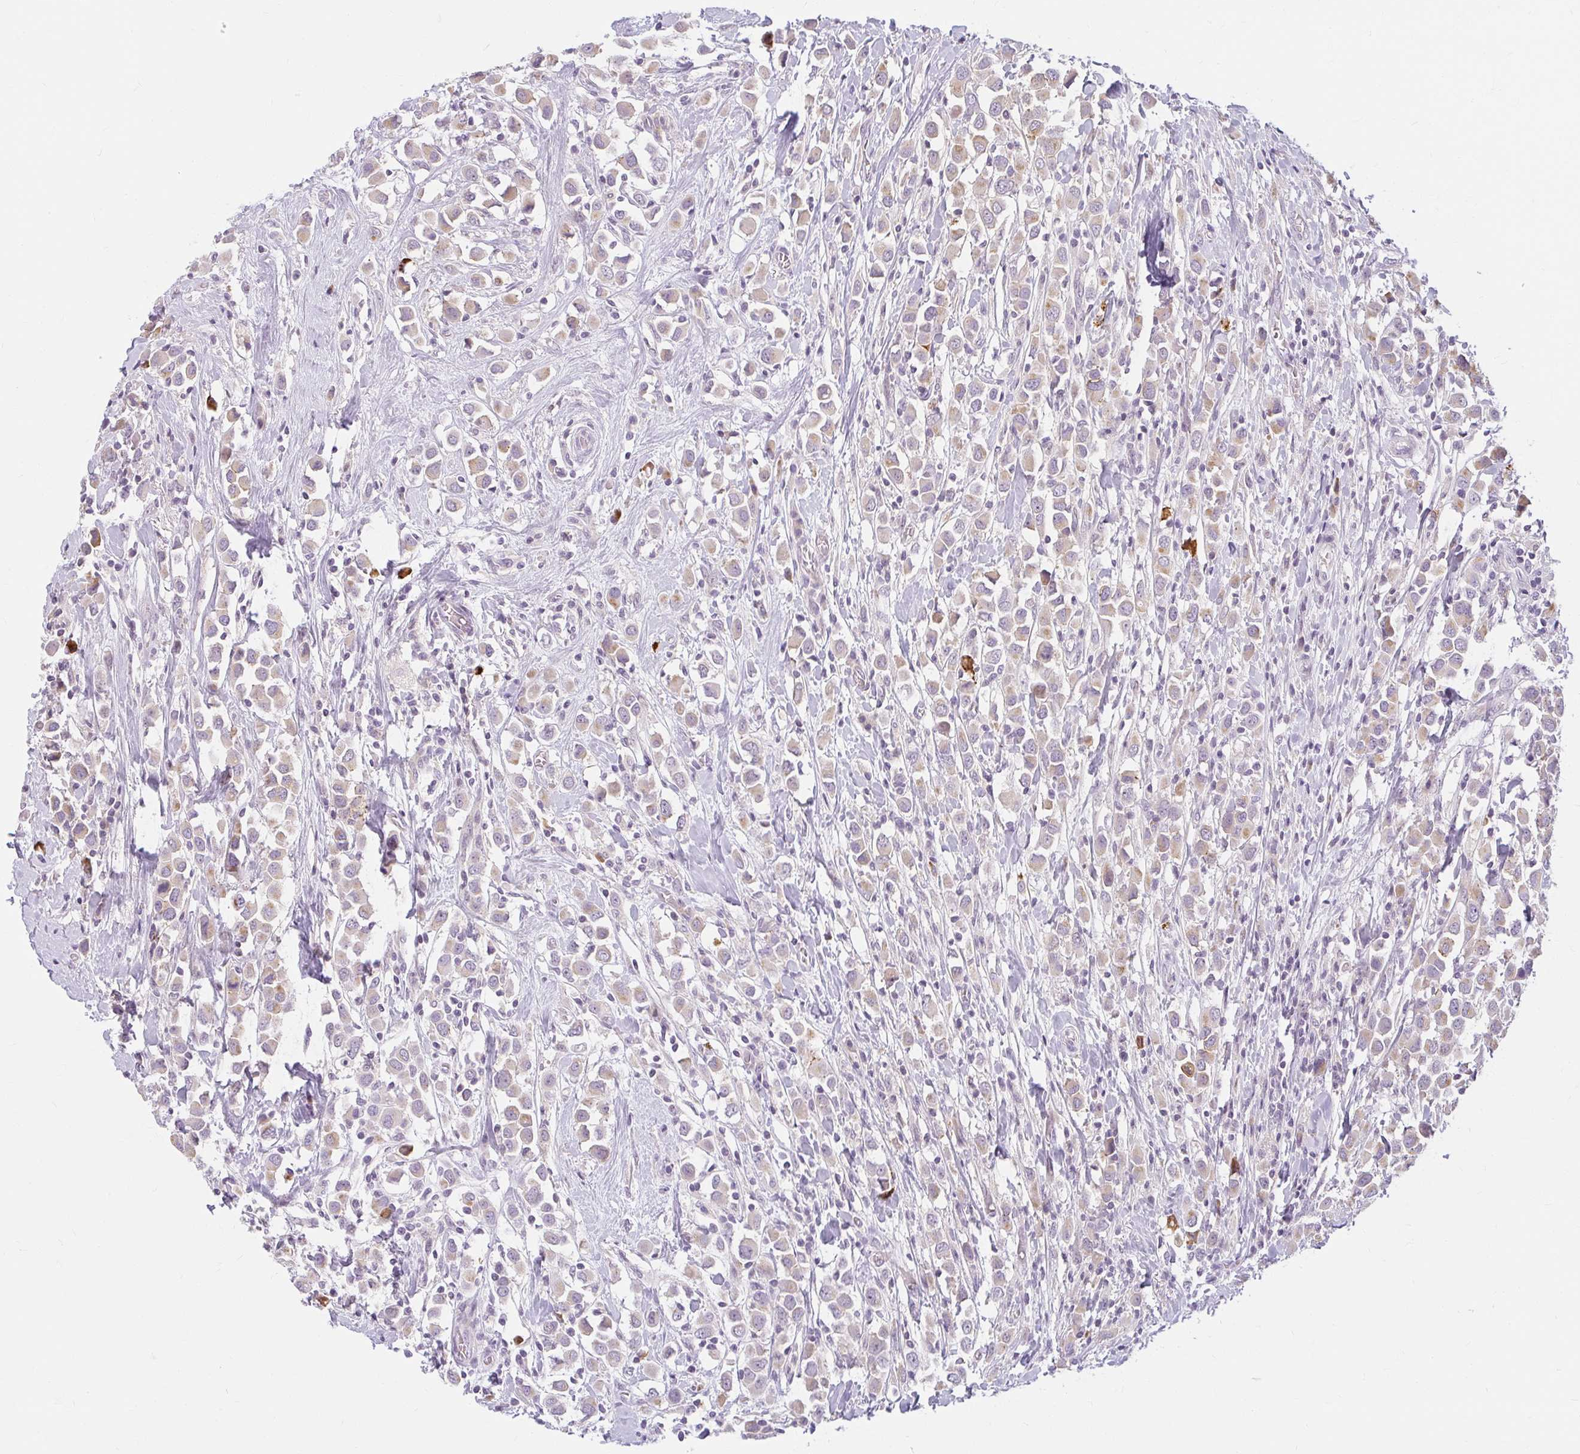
{"staining": {"intensity": "moderate", "quantity": "<25%", "location": "cytoplasmic/membranous"}, "tissue": "breast cancer", "cell_type": "Tumor cells", "image_type": "cancer", "snomed": [{"axis": "morphology", "description": "Duct carcinoma"}, {"axis": "topography", "description": "Breast"}], "caption": "Breast intraductal carcinoma tissue reveals moderate cytoplasmic/membranous expression in about <25% of tumor cells, visualized by immunohistochemistry.", "gene": "ZFYVE26", "patient": {"sex": "female", "age": 61}}